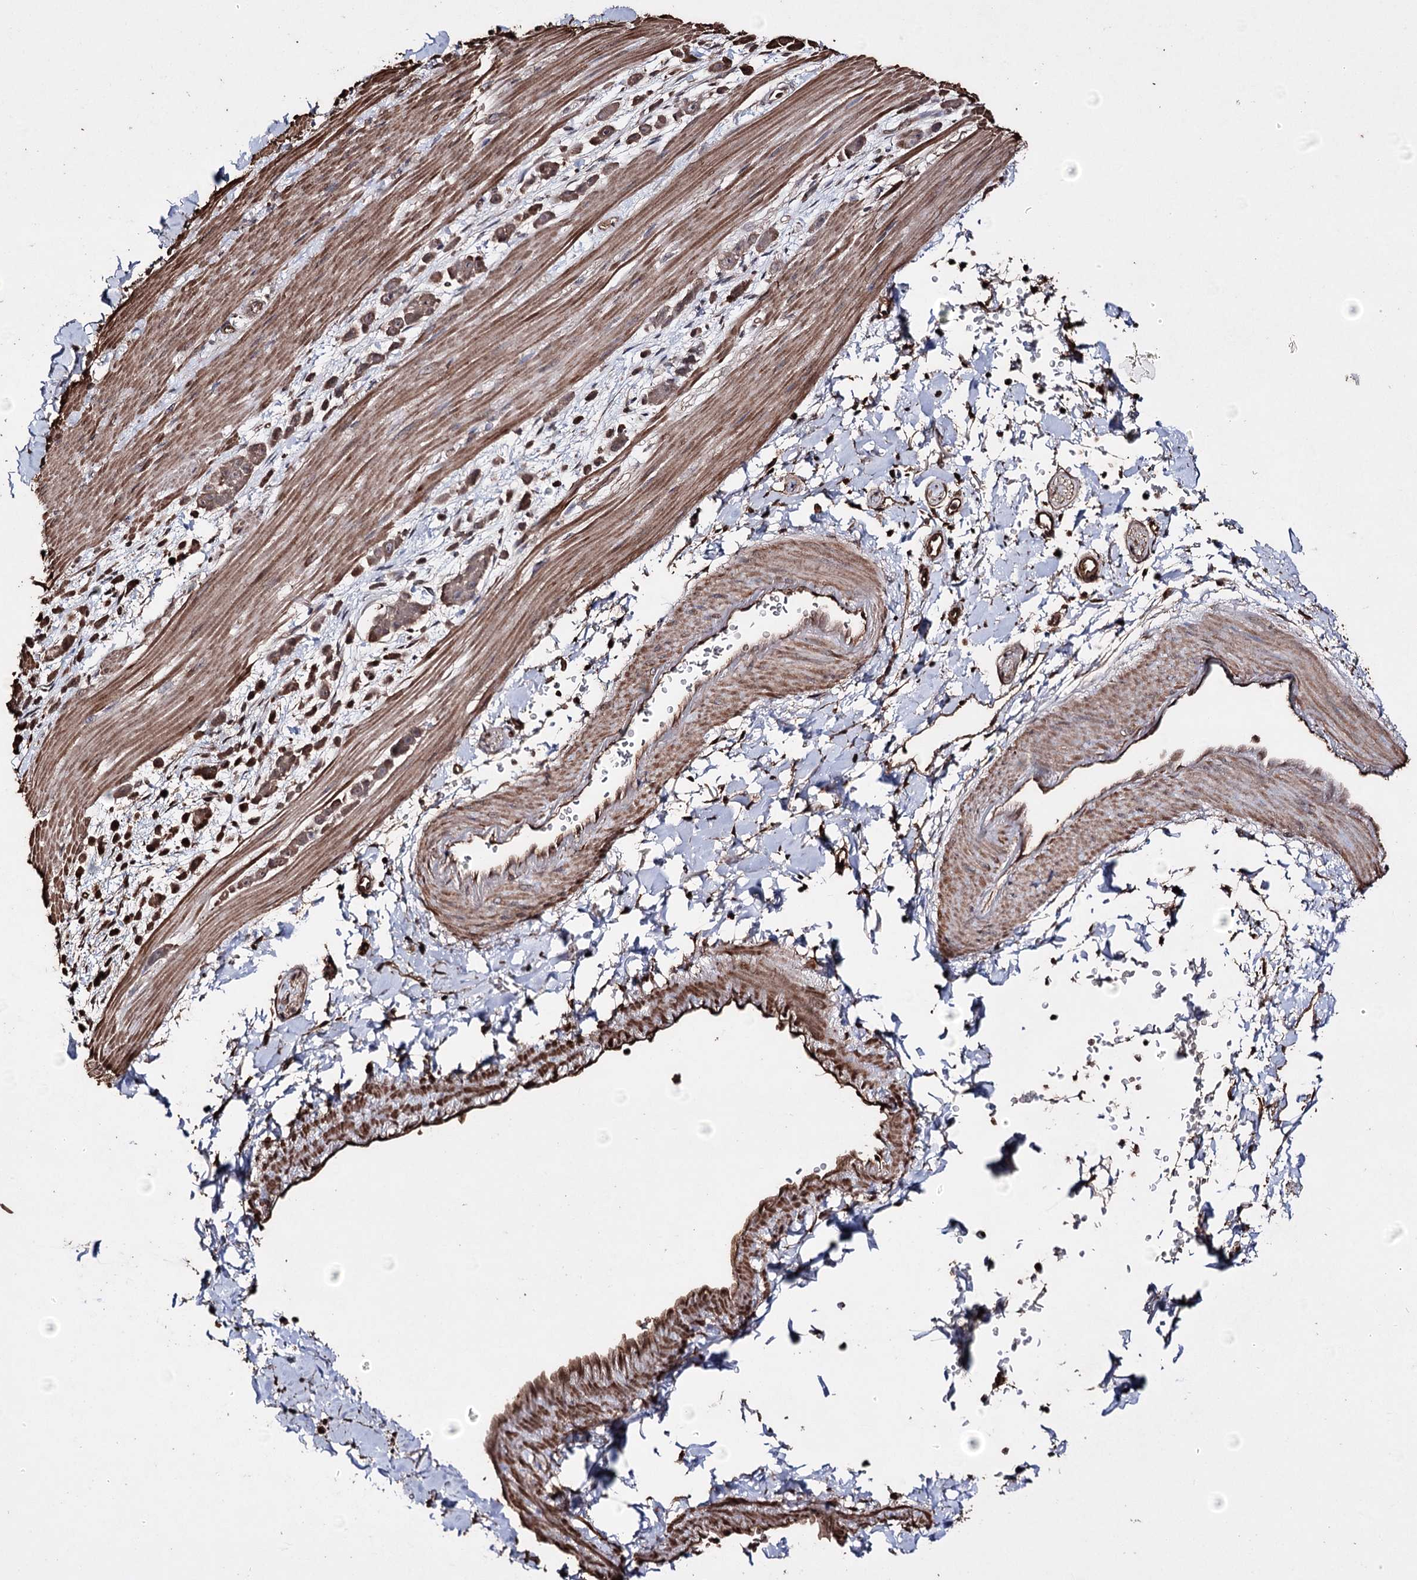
{"staining": {"intensity": "moderate", "quantity": ">75%", "location": "cytoplasmic/membranous"}, "tissue": "pancreatic cancer", "cell_type": "Tumor cells", "image_type": "cancer", "snomed": [{"axis": "morphology", "description": "Normal tissue, NOS"}, {"axis": "morphology", "description": "Adenocarcinoma, NOS"}, {"axis": "topography", "description": "Pancreas"}], "caption": "Immunohistochemistry (DAB (3,3'-diaminobenzidine)) staining of pancreatic adenocarcinoma shows moderate cytoplasmic/membranous protein expression in about >75% of tumor cells. Using DAB (brown) and hematoxylin (blue) stains, captured at high magnification using brightfield microscopy.", "gene": "ZNF662", "patient": {"sex": "female", "age": 64}}